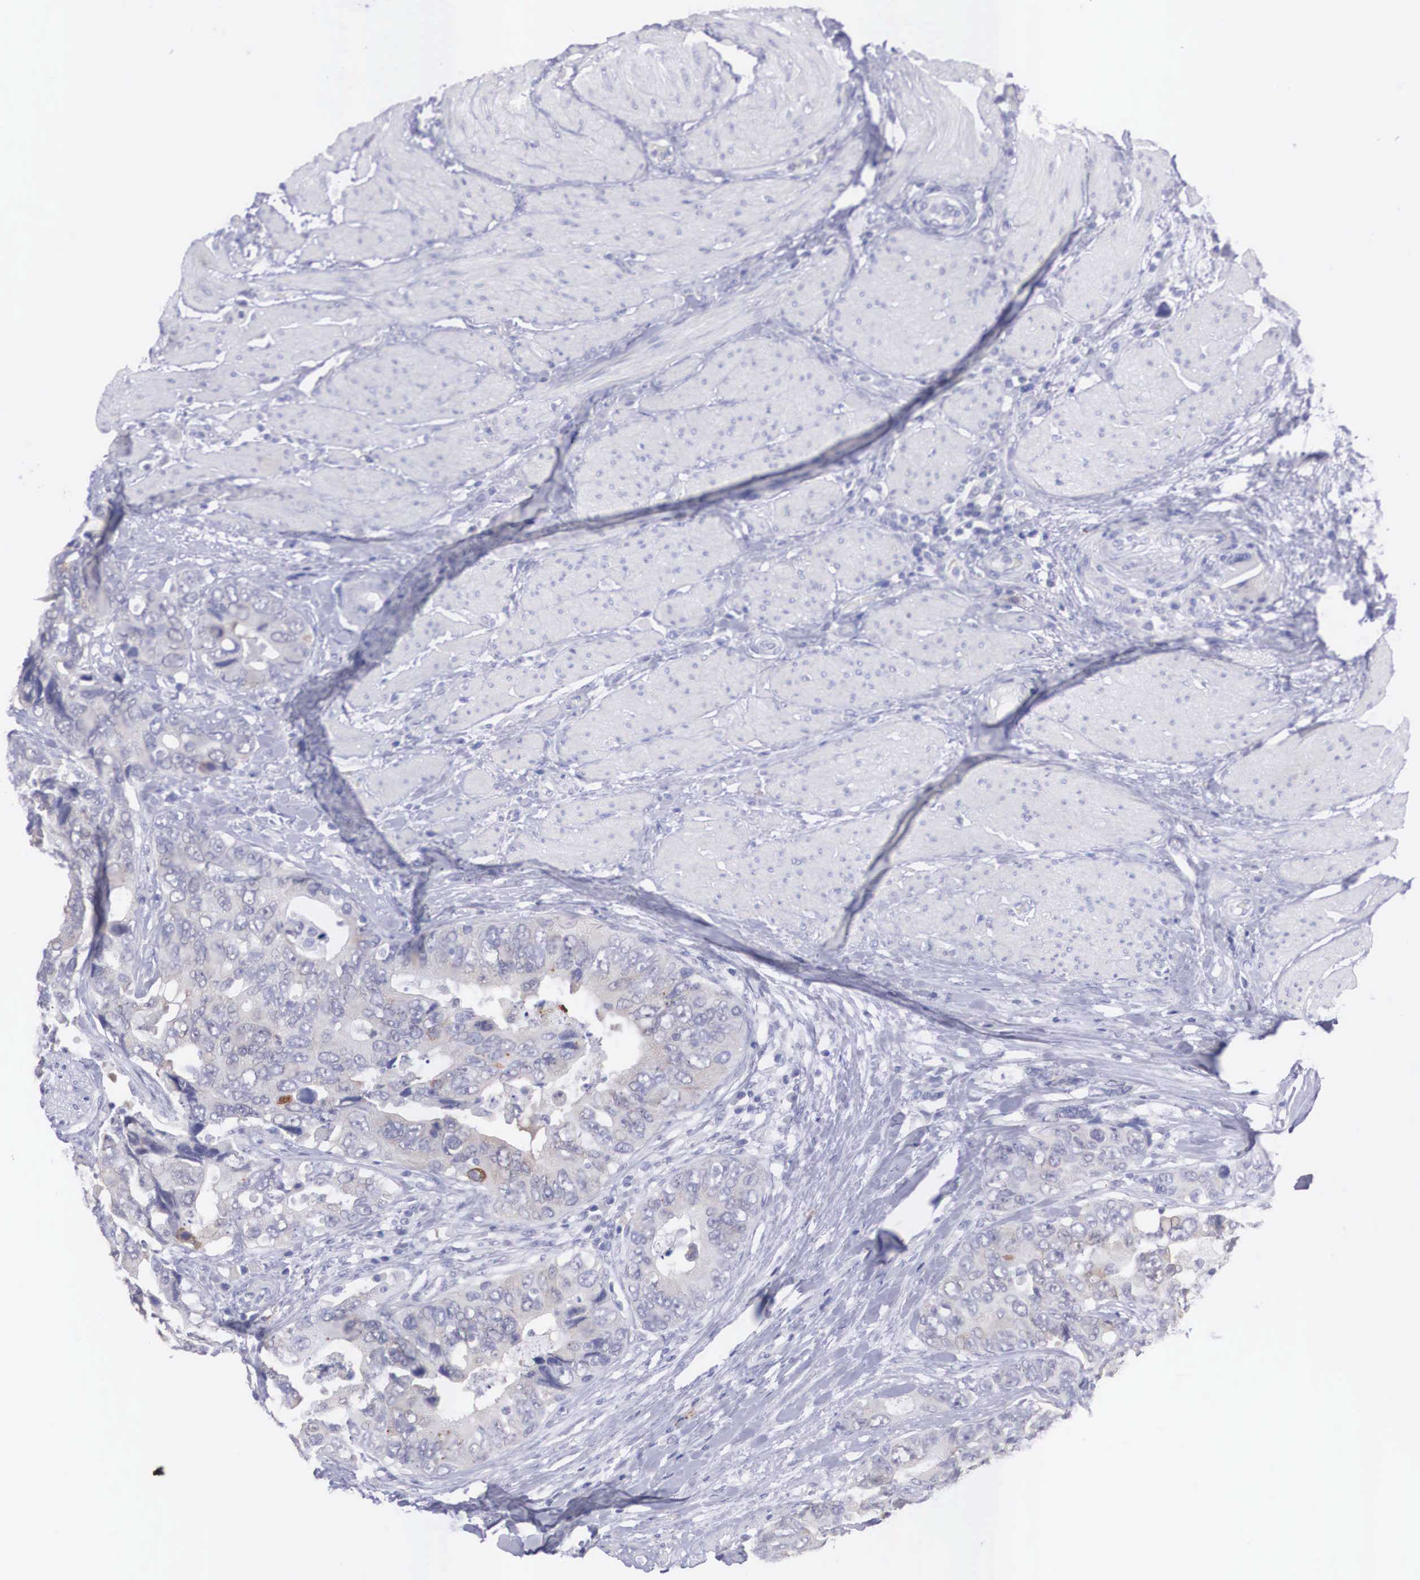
{"staining": {"intensity": "weak", "quantity": "<25%", "location": "cytoplasmic/membranous"}, "tissue": "colorectal cancer", "cell_type": "Tumor cells", "image_type": "cancer", "snomed": [{"axis": "morphology", "description": "Adenocarcinoma, NOS"}, {"axis": "topography", "description": "Rectum"}], "caption": "Immunohistochemistry (IHC) of colorectal cancer demonstrates no expression in tumor cells.", "gene": "REPS2", "patient": {"sex": "female", "age": 67}}